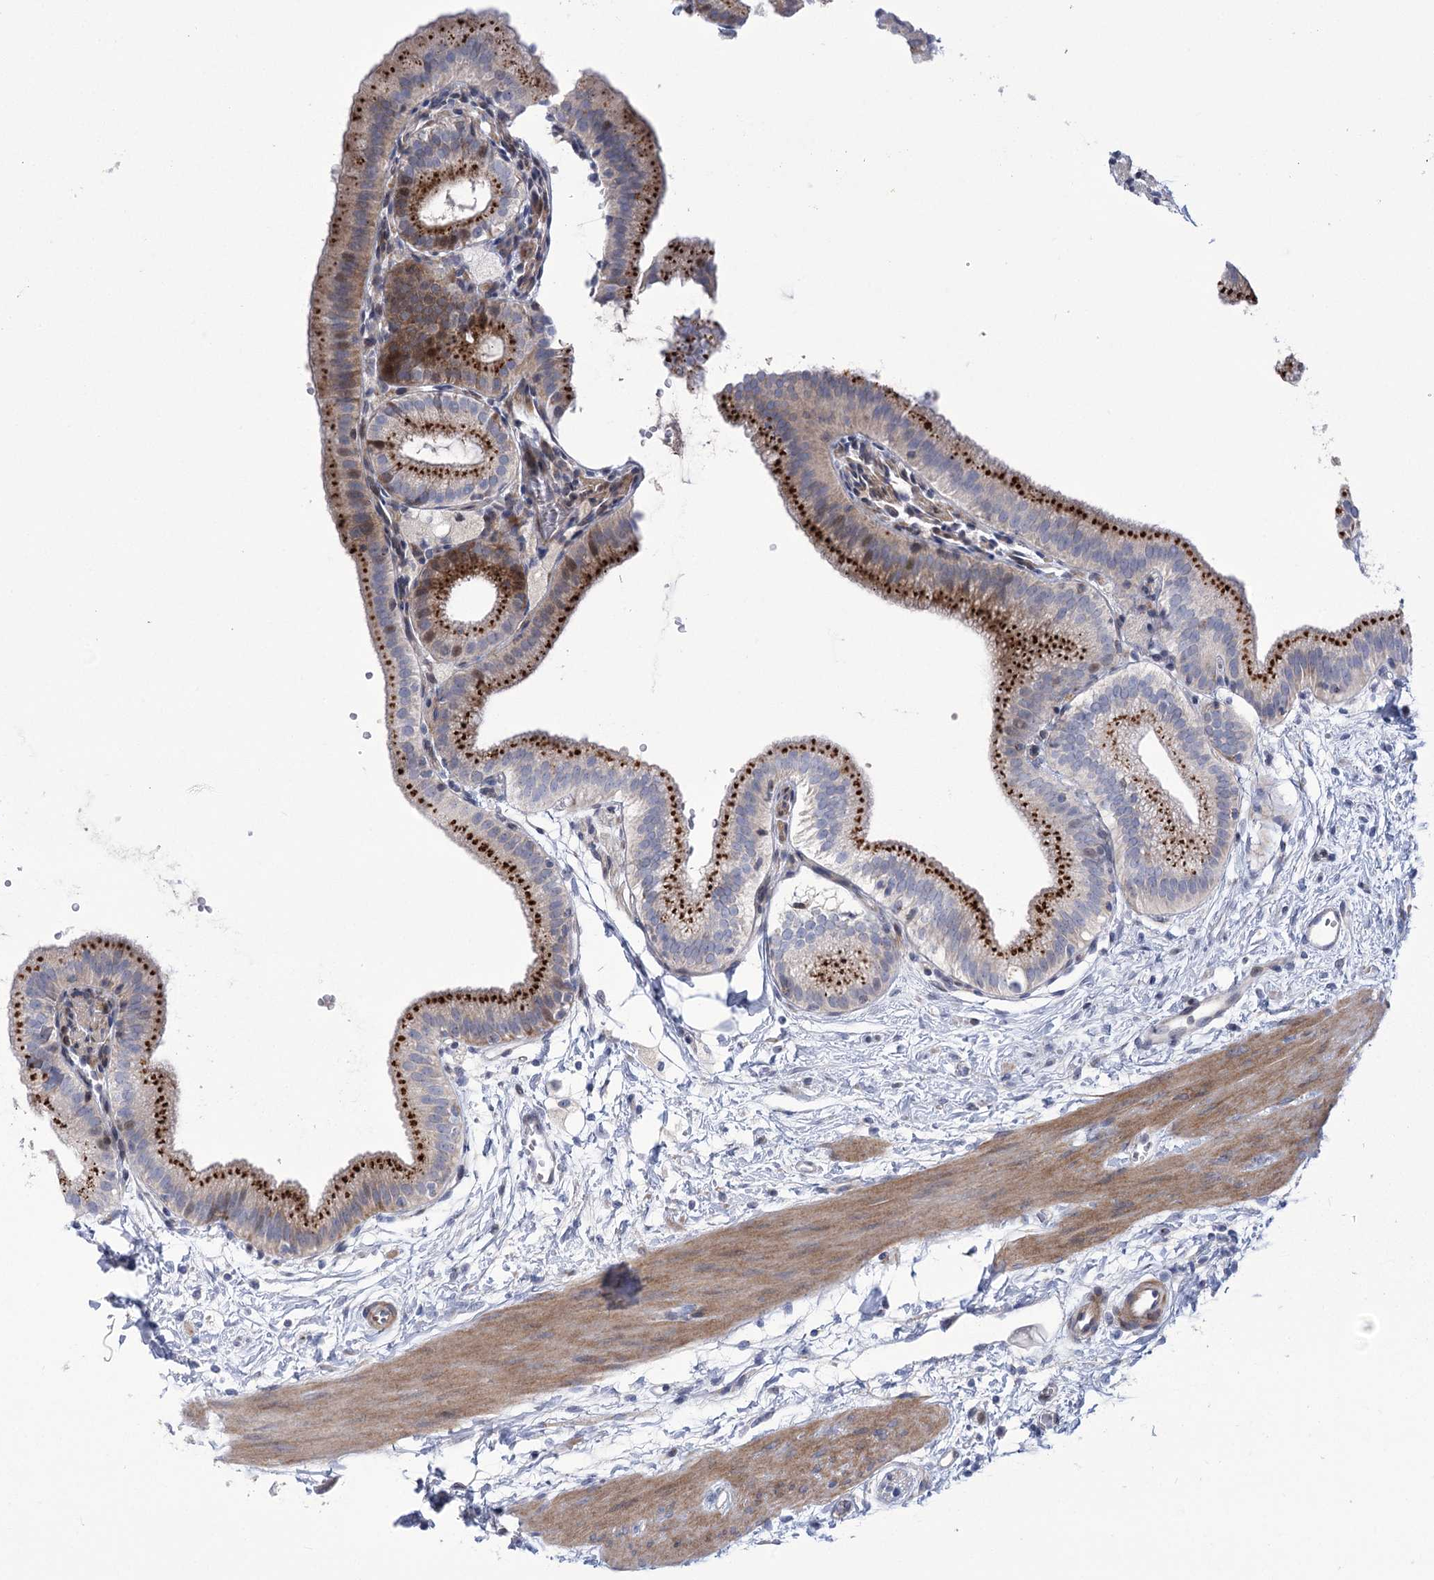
{"staining": {"intensity": "strong", "quantity": ">75%", "location": "cytoplasmic/membranous"}, "tissue": "gallbladder", "cell_type": "Glandular cells", "image_type": "normal", "snomed": [{"axis": "morphology", "description": "Normal tissue, NOS"}, {"axis": "topography", "description": "Gallbladder"}], "caption": "A brown stain highlights strong cytoplasmic/membranous expression of a protein in glandular cells of unremarkable human gallbladder.", "gene": "NME7", "patient": {"sex": "male", "age": 55}}